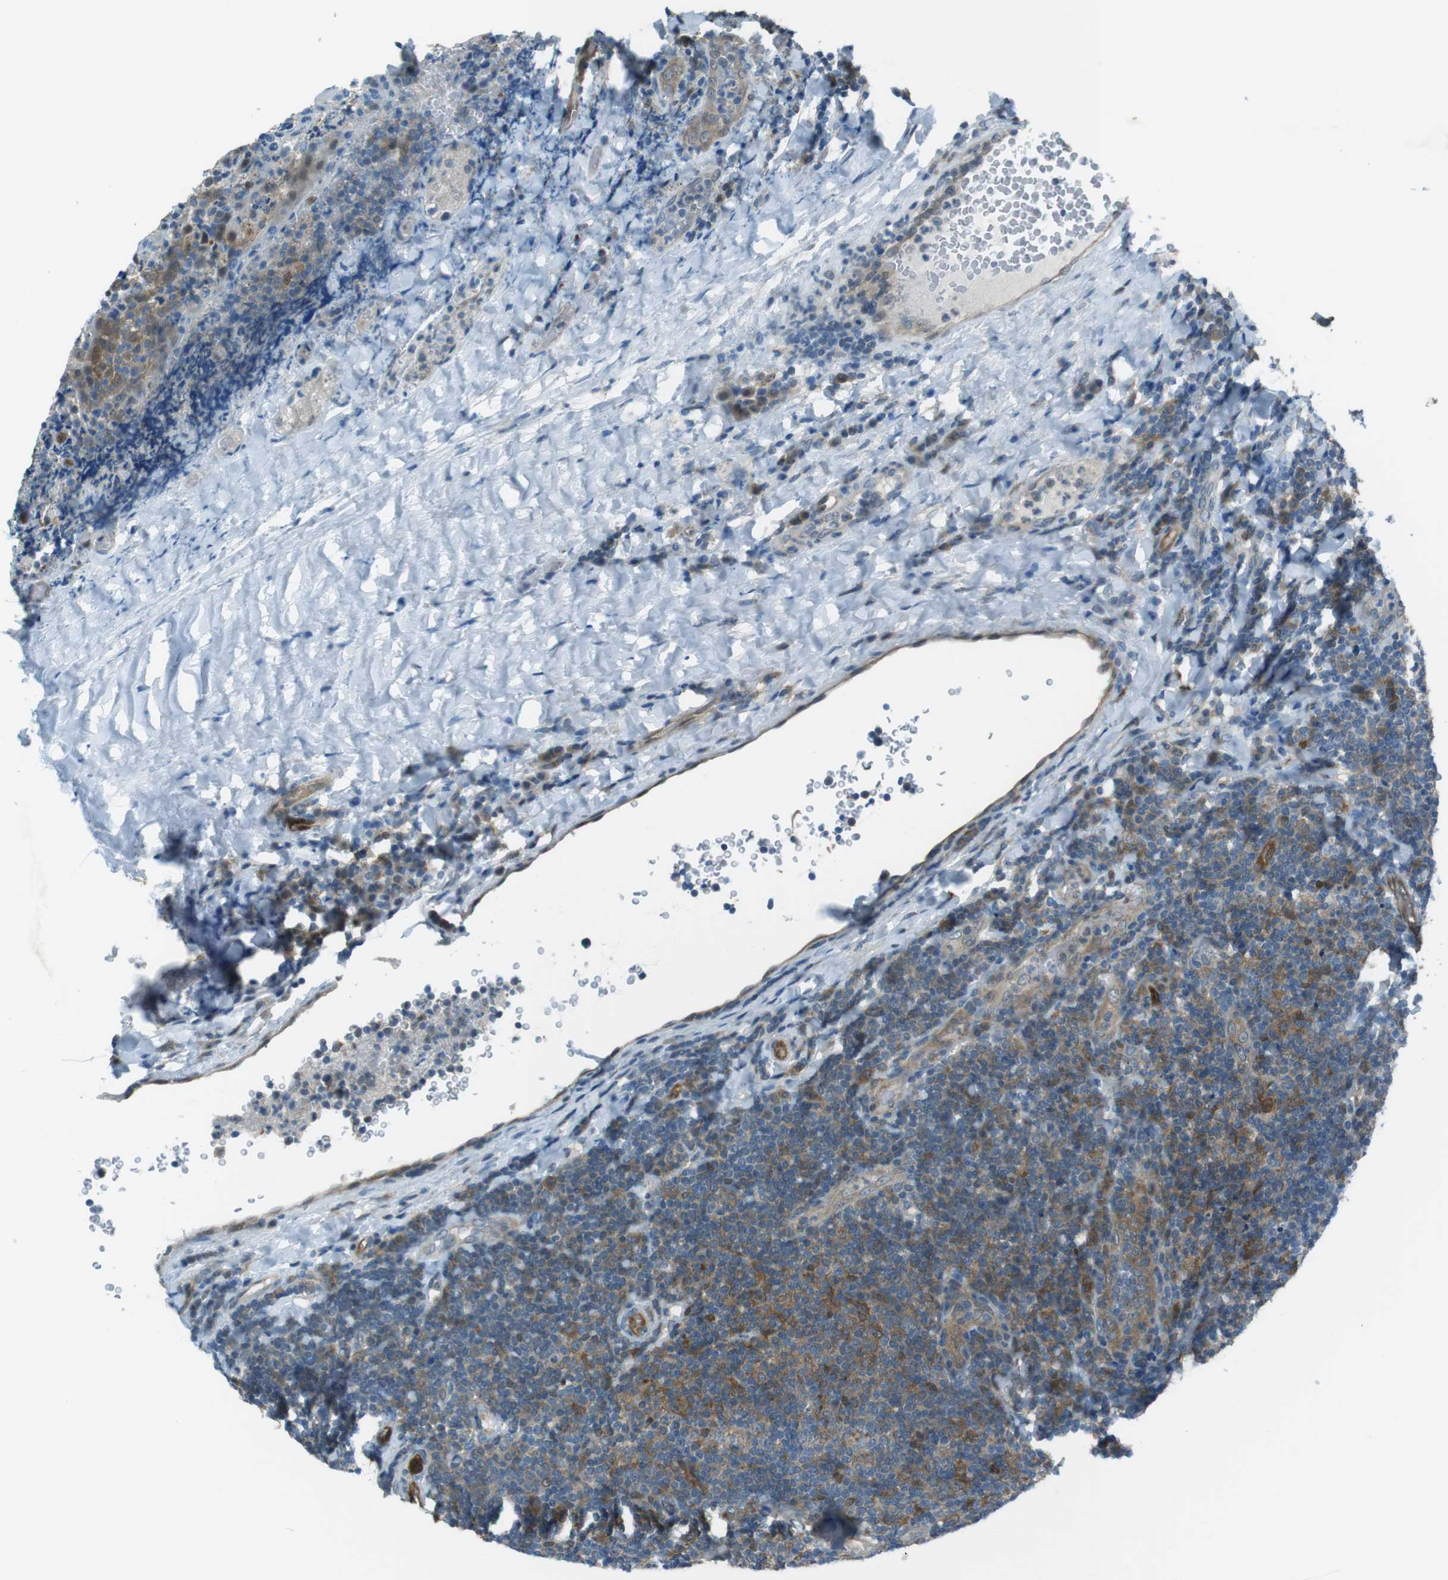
{"staining": {"intensity": "weak", "quantity": ">75%", "location": "cytoplasmic/membranous"}, "tissue": "tonsil", "cell_type": "Germinal center cells", "image_type": "normal", "snomed": [{"axis": "morphology", "description": "Normal tissue, NOS"}, {"axis": "topography", "description": "Tonsil"}], "caption": "Immunohistochemical staining of normal tonsil shows low levels of weak cytoplasmic/membranous expression in about >75% of germinal center cells.", "gene": "MFAP3", "patient": {"sex": "male", "age": 17}}